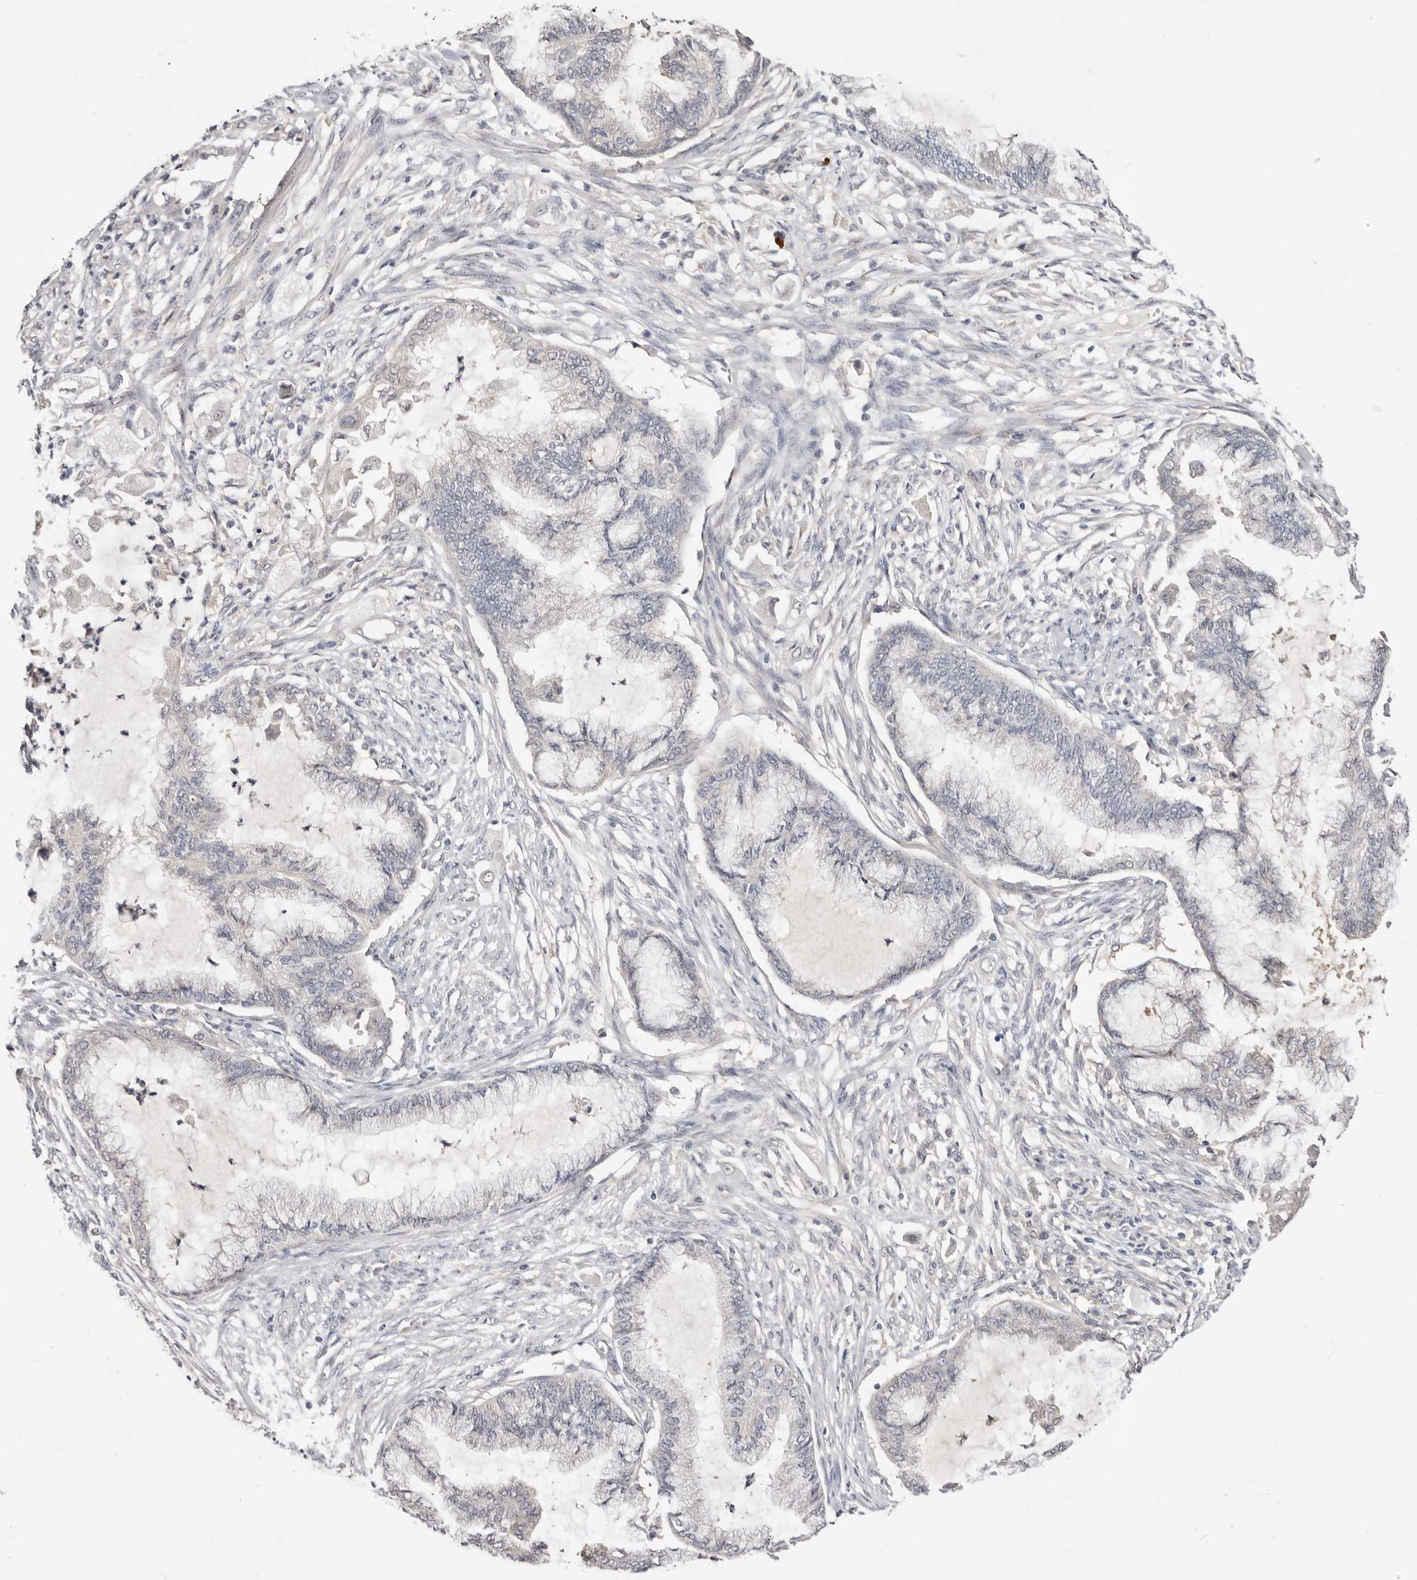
{"staining": {"intensity": "negative", "quantity": "none", "location": "none"}, "tissue": "endometrial cancer", "cell_type": "Tumor cells", "image_type": "cancer", "snomed": [{"axis": "morphology", "description": "Adenocarcinoma, NOS"}, {"axis": "topography", "description": "Endometrium"}], "caption": "A high-resolution micrograph shows immunohistochemistry staining of endometrial adenocarcinoma, which exhibits no significant expression in tumor cells. Brightfield microscopy of immunohistochemistry stained with DAB (3,3'-diaminobenzidine) (brown) and hematoxylin (blue), captured at high magnification.", "gene": "DOP1A", "patient": {"sex": "female", "age": 86}}